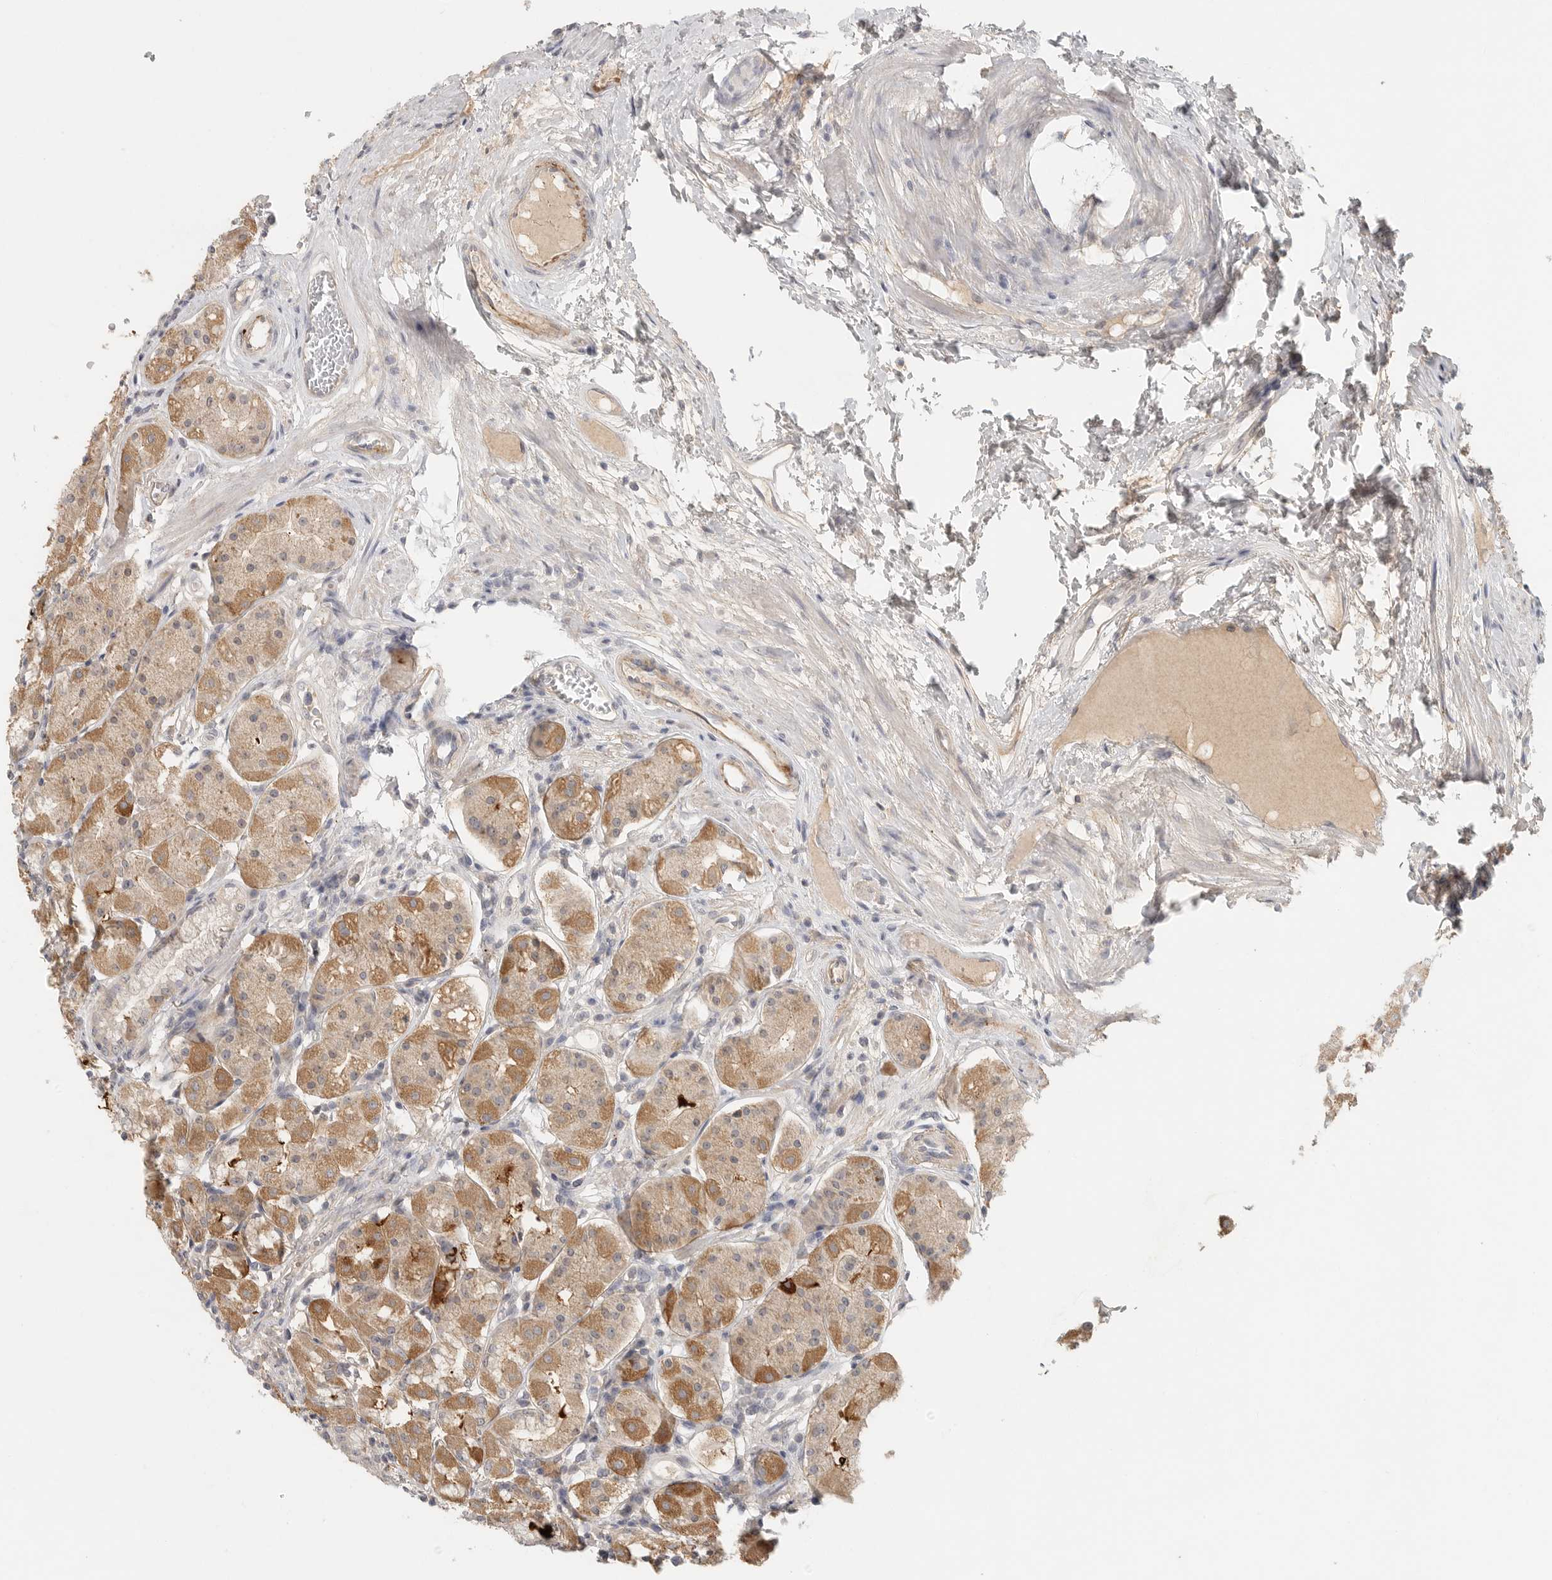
{"staining": {"intensity": "moderate", "quantity": "25%-75%", "location": "cytoplasmic/membranous"}, "tissue": "stomach", "cell_type": "Glandular cells", "image_type": "normal", "snomed": [{"axis": "morphology", "description": "Normal tissue, NOS"}, {"axis": "topography", "description": "Stomach"}, {"axis": "topography", "description": "Stomach, lower"}], "caption": "Approximately 25%-75% of glandular cells in normal human stomach reveal moderate cytoplasmic/membranous protein staining as visualized by brown immunohistochemical staining.", "gene": "HDAC6", "patient": {"sex": "female", "age": 56}}